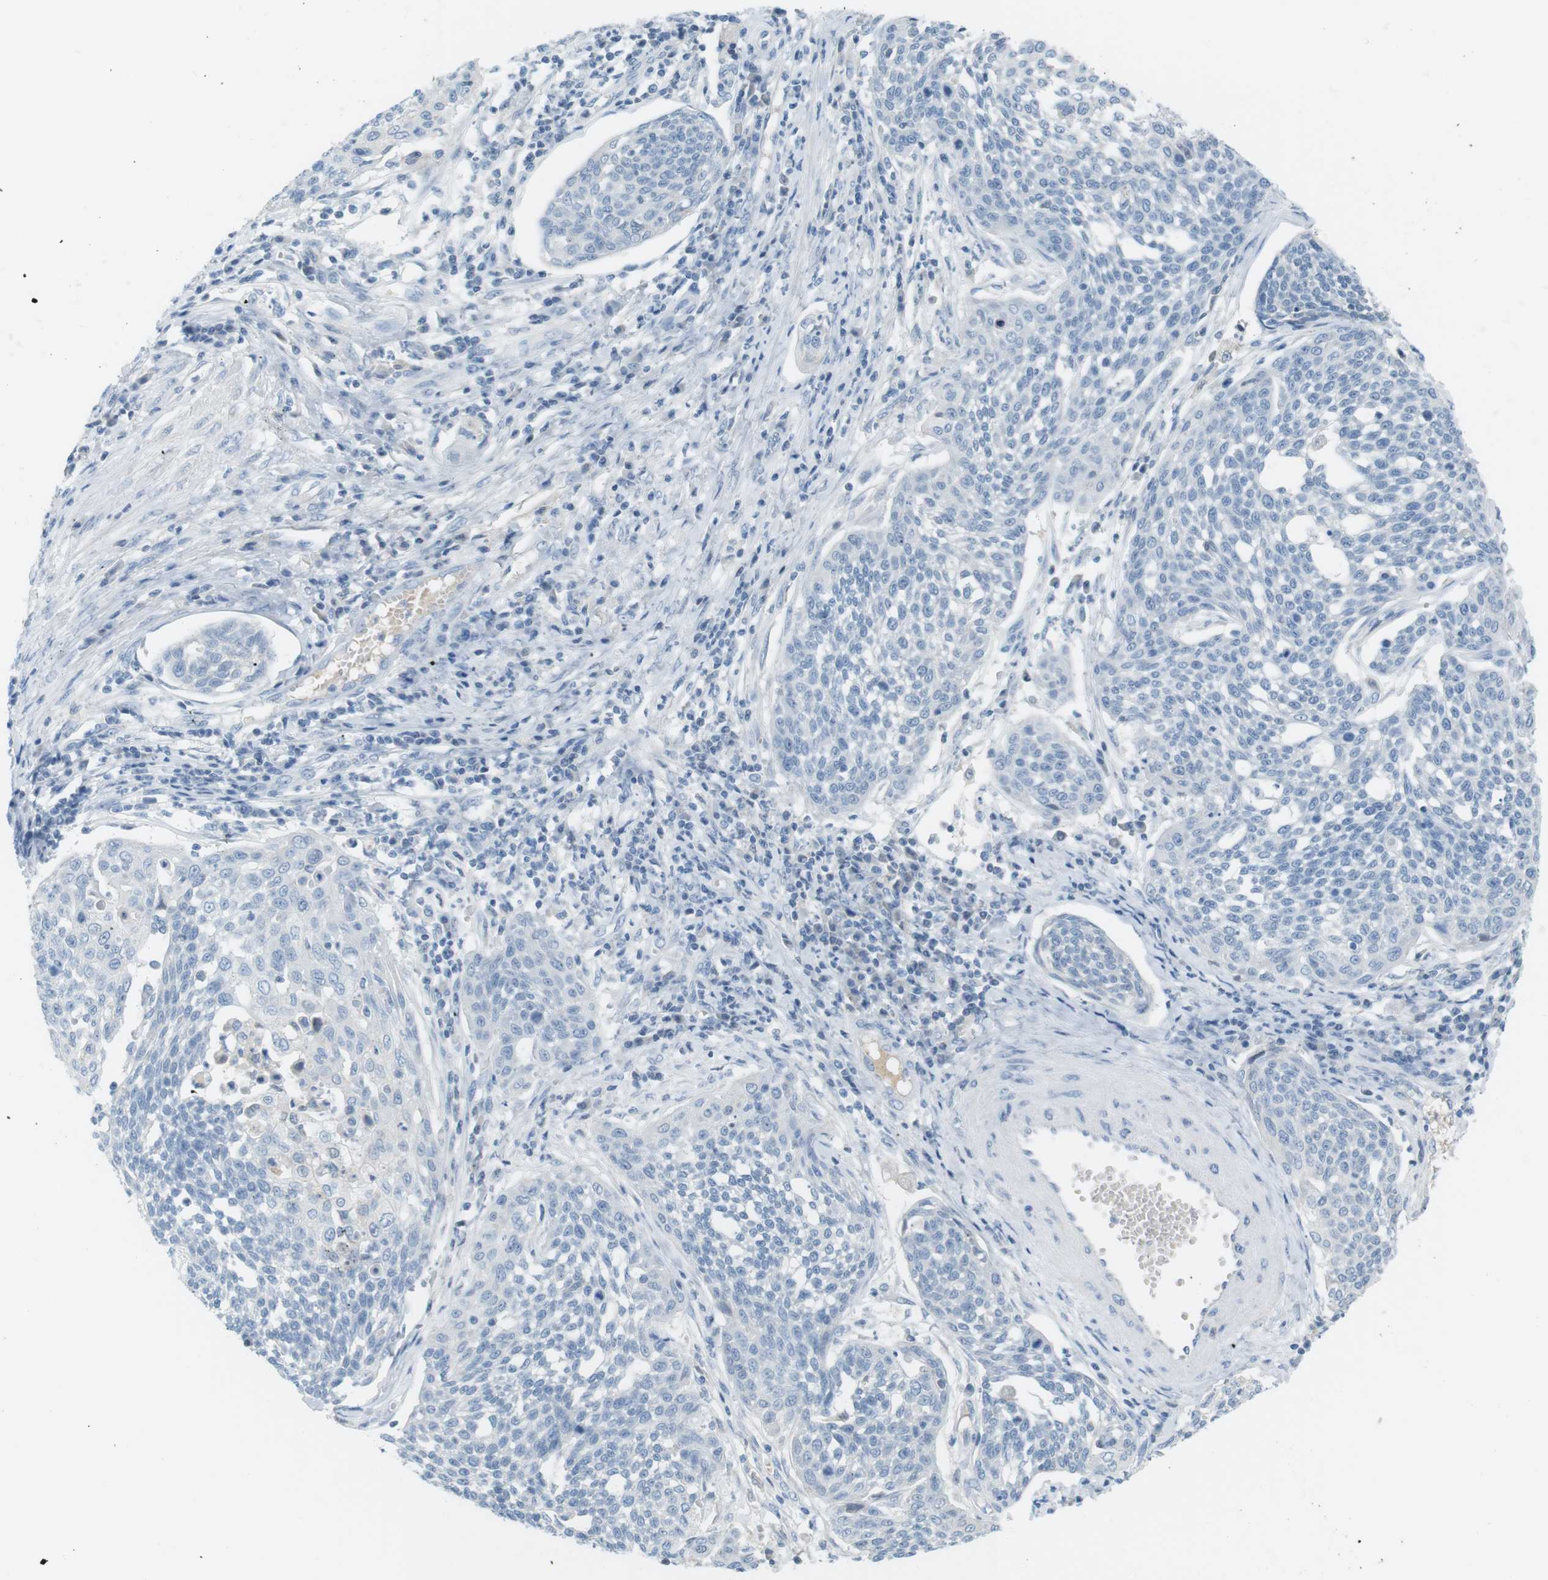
{"staining": {"intensity": "negative", "quantity": "none", "location": "none"}, "tissue": "cervical cancer", "cell_type": "Tumor cells", "image_type": "cancer", "snomed": [{"axis": "morphology", "description": "Squamous cell carcinoma, NOS"}, {"axis": "topography", "description": "Cervix"}], "caption": "Micrograph shows no significant protein staining in tumor cells of cervical cancer.", "gene": "AZGP1", "patient": {"sex": "female", "age": 34}}